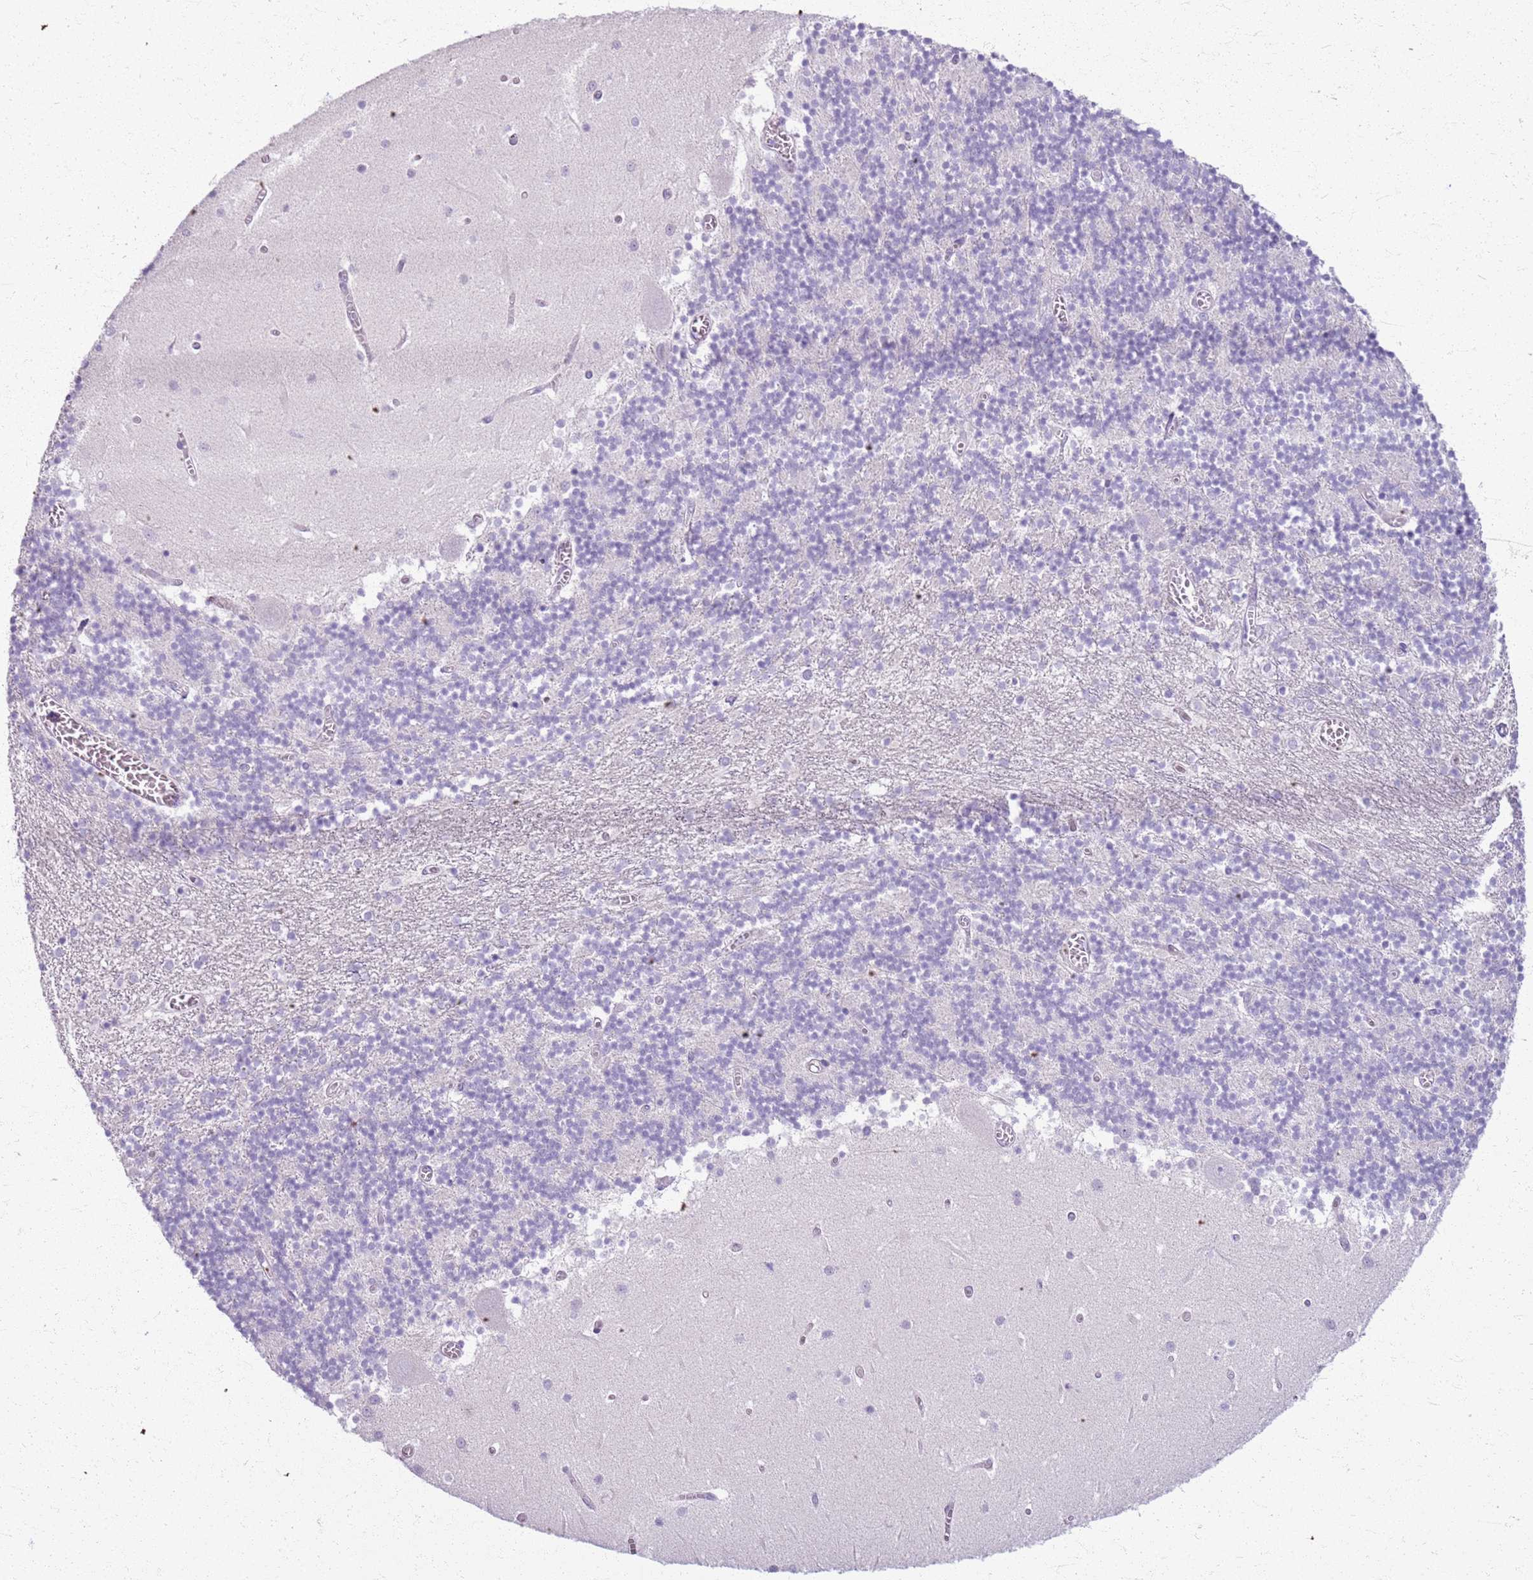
{"staining": {"intensity": "negative", "quantity": "none", "location": "none"}, "tissue": "cerebellum", "cell_type": "Cells in granular layer", "image_type": "normal", "snomed": [{"axis": "morphology", "description": "Normal tissue, NOS"}, {"axis": "topography", "description": "Cerebellum"}], "caption": "Immunohistochemistry (IHC) histopathology image of normal human cerebellum stained for a protein (brown), which demonstrates no expression in cells in granular layer. (Stains: DAB immunohistochemistry (IHC) with hematoxylin counter stain, Microscopy: brightfield microscopy at high magnification).", "gene": "CSRP3", "patient": {"sex": "female", "age": 28}}